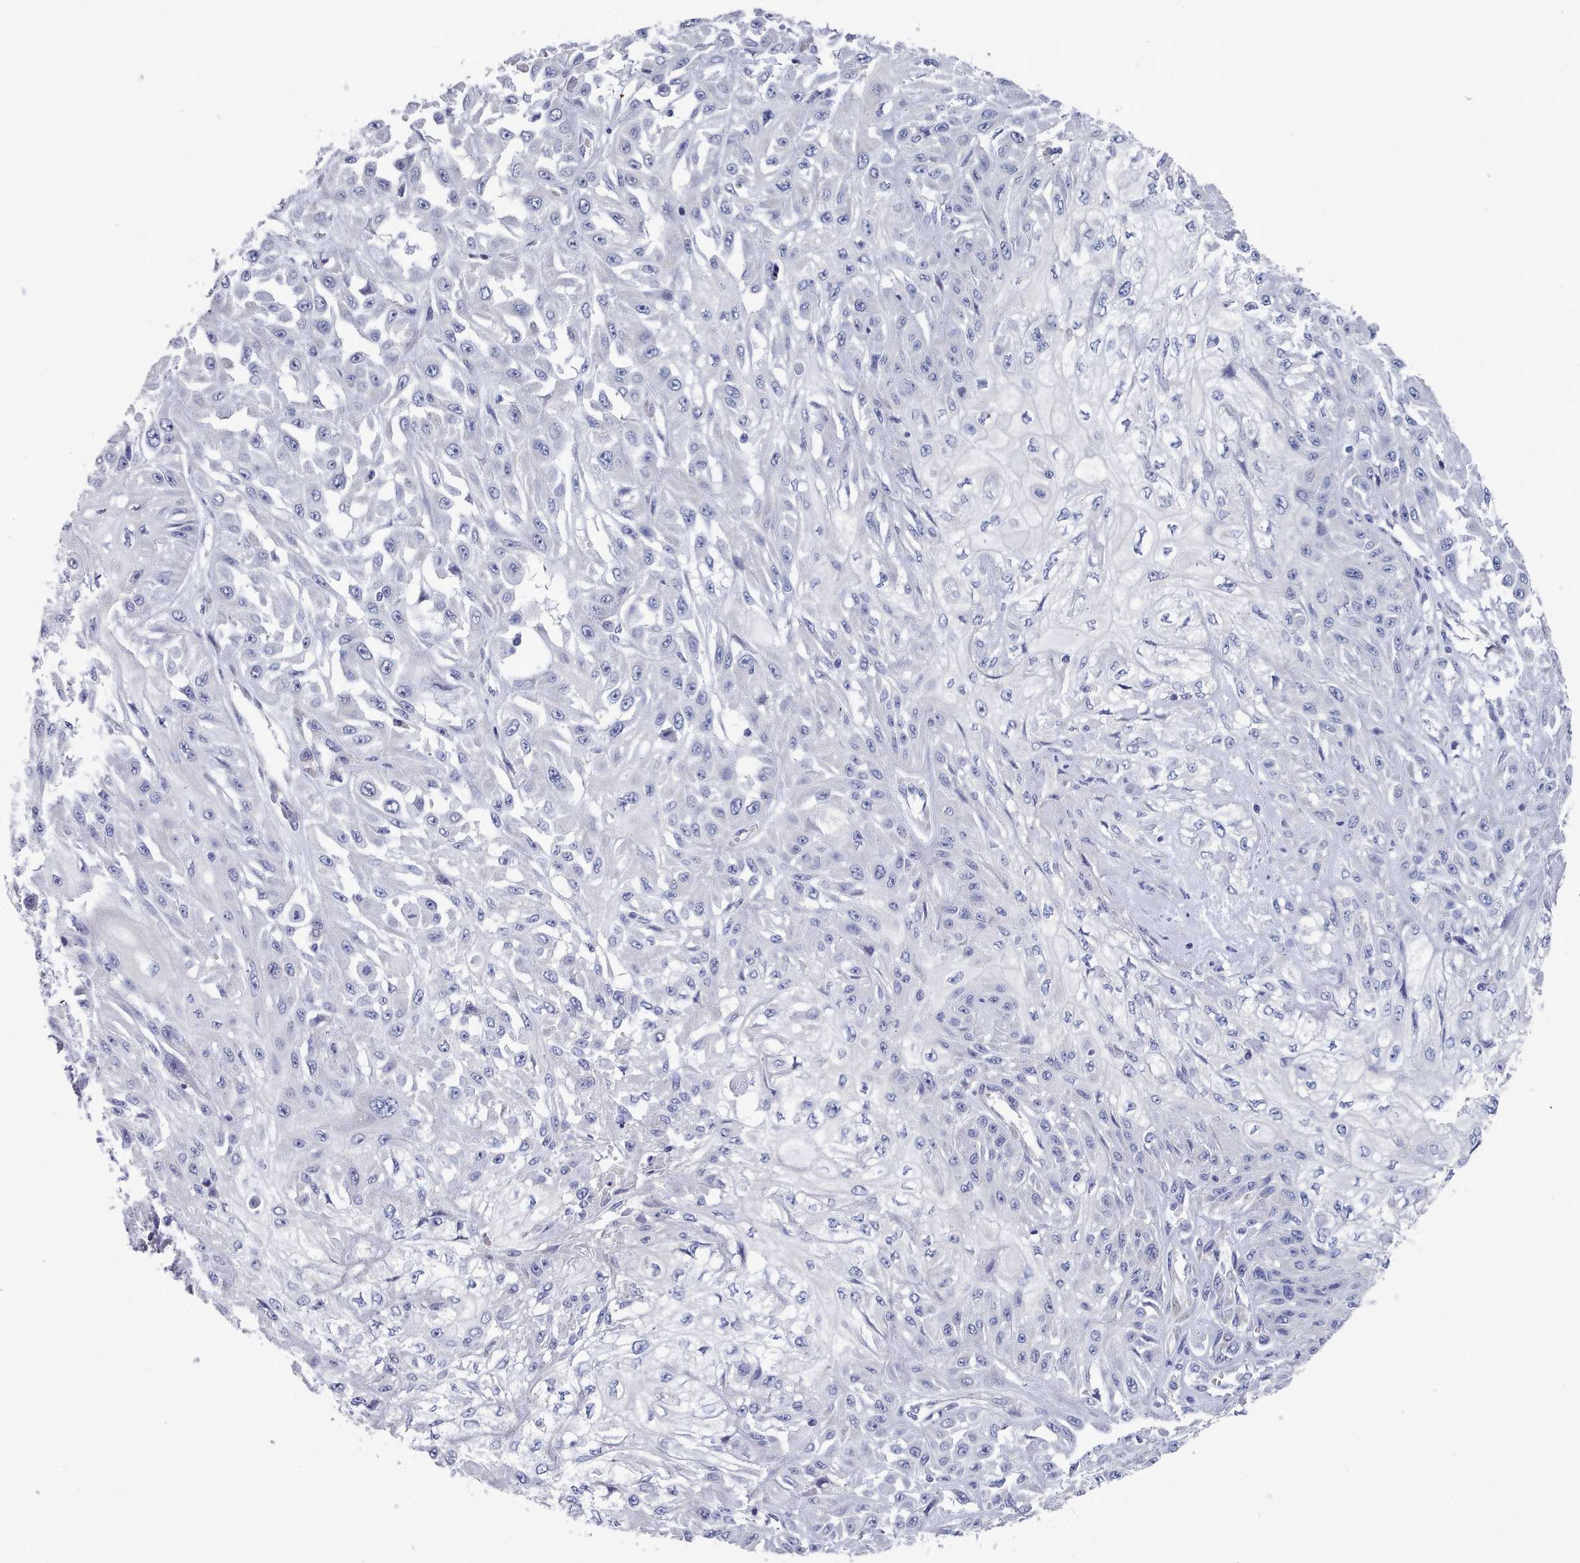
{"staining": {"intensity": "negative", "quantity": "none", "location": "none"}, "tissue": "skin cancer", "cell_type": "Tumor cells", "image_type": "cancer", "snomed": [{"axis": "morphology", "description": "Squamous cell carcinoma, NOS"}, {"axis": "morphology", "description": "Squamous cell carcinoma, metastatic, NOS"}, {"axis": "topography", "description": "Skin"}, {"axis": "topography", "description": "Lymph node"}], "caption": "A high-resolution photomicrograph shows immunohistochemistry staining of squamous cell carcinoma (skin), which exhibits no significant expression in tumor cells.", "gene": "ACAD11", "patient": {"sex": "male", "age": 75}}